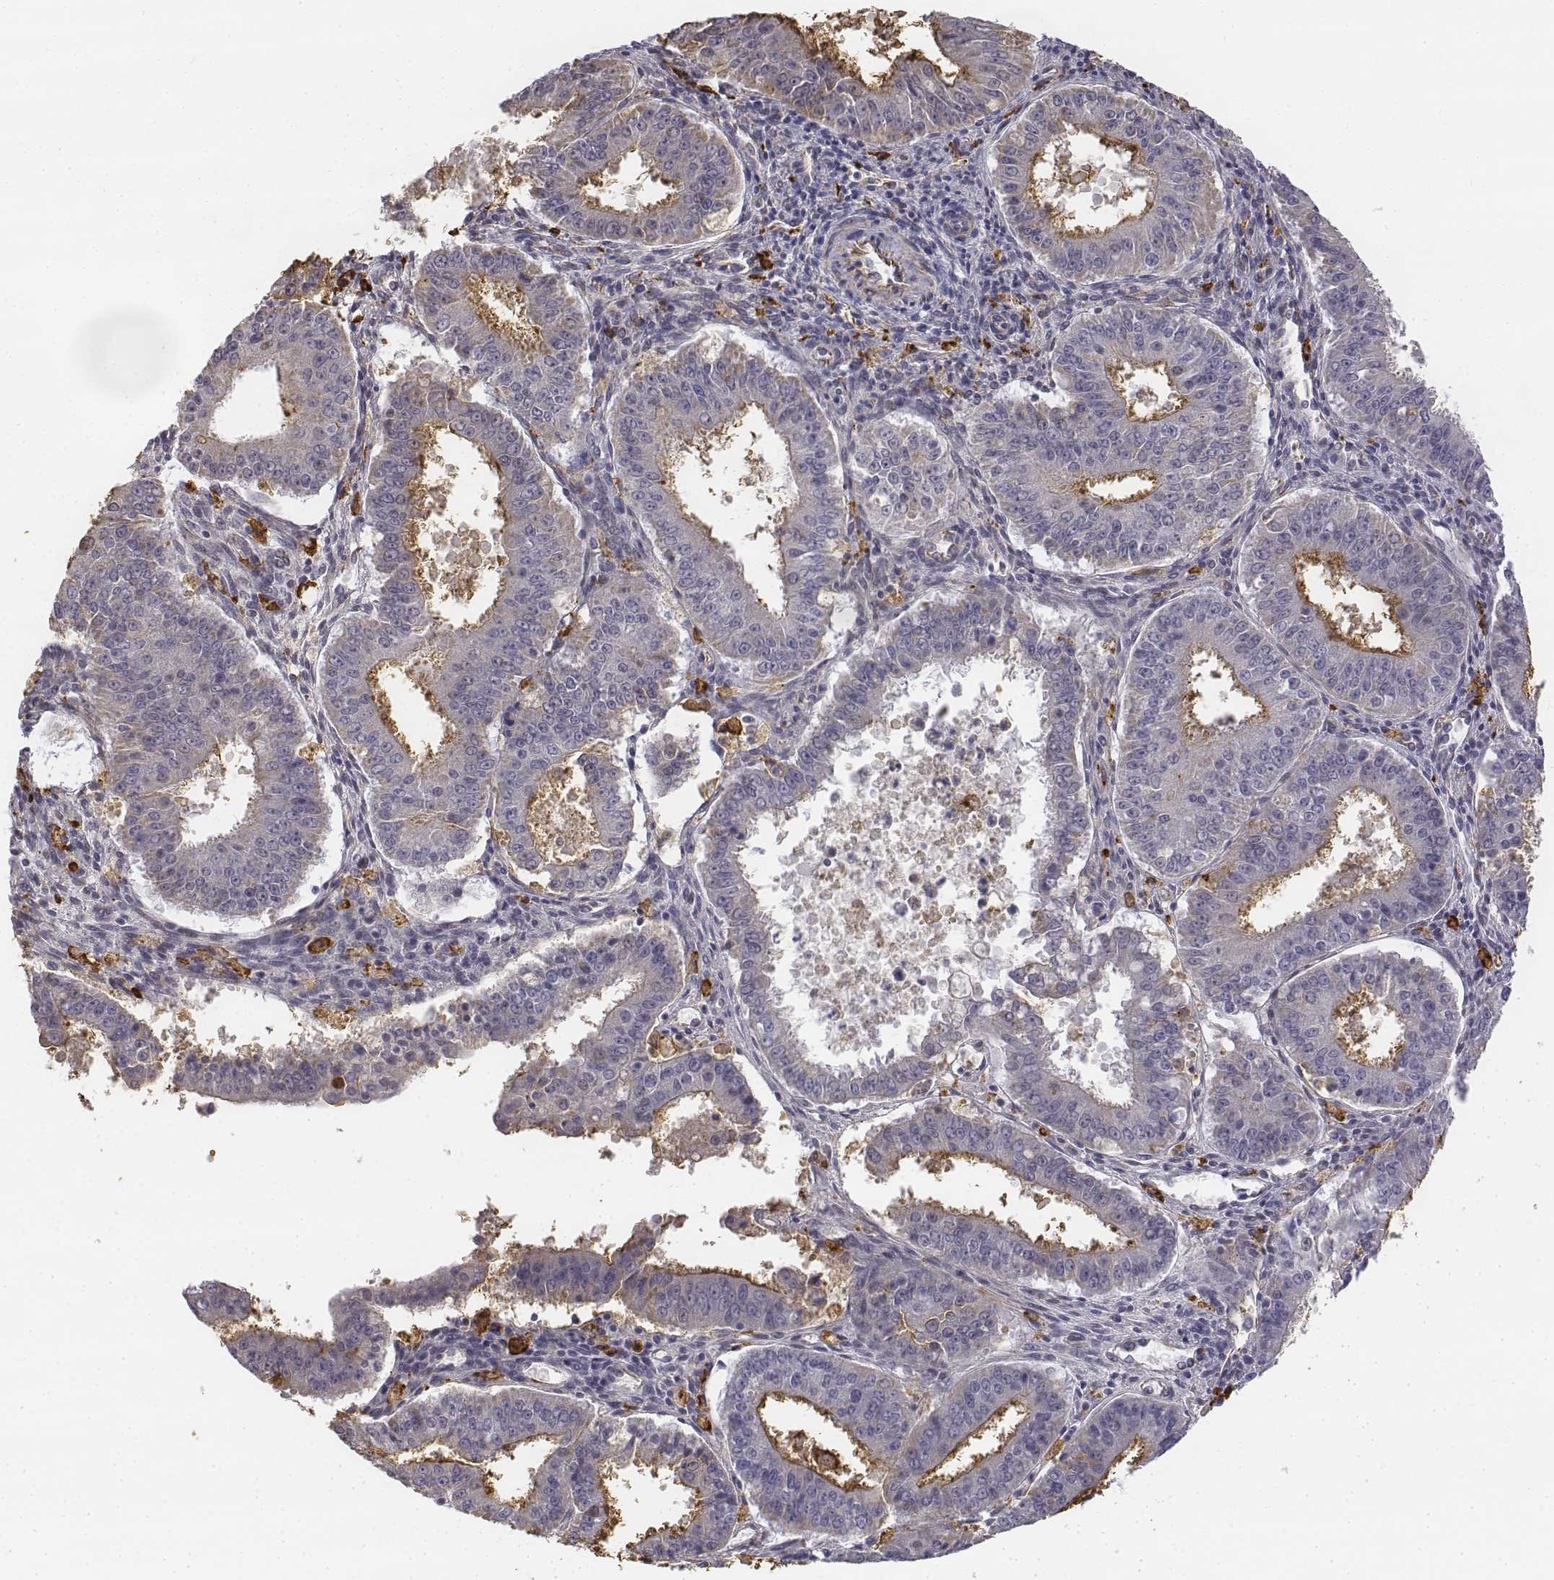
{"staining": {"intensity": "negative", "quantity": "none", "location": "none"}, "tissue": "ovarian cancer", "cell_type": "Tumor cells", "image_type": "cancer", "snomed": [{"axis": "morphology", "description": "Carcinoma, endometroid"}, {"axis": "topography", "description": "Ovary"}], "caption": "Immunohistochemistry image of neoplastic tissue: ovarian cancer (endometroid carcinoma) stained with DAB exhibits no significant protein positivity in tumor cells.", "gene": "CD14", "patient": {"sex": "female", "age": 42}}